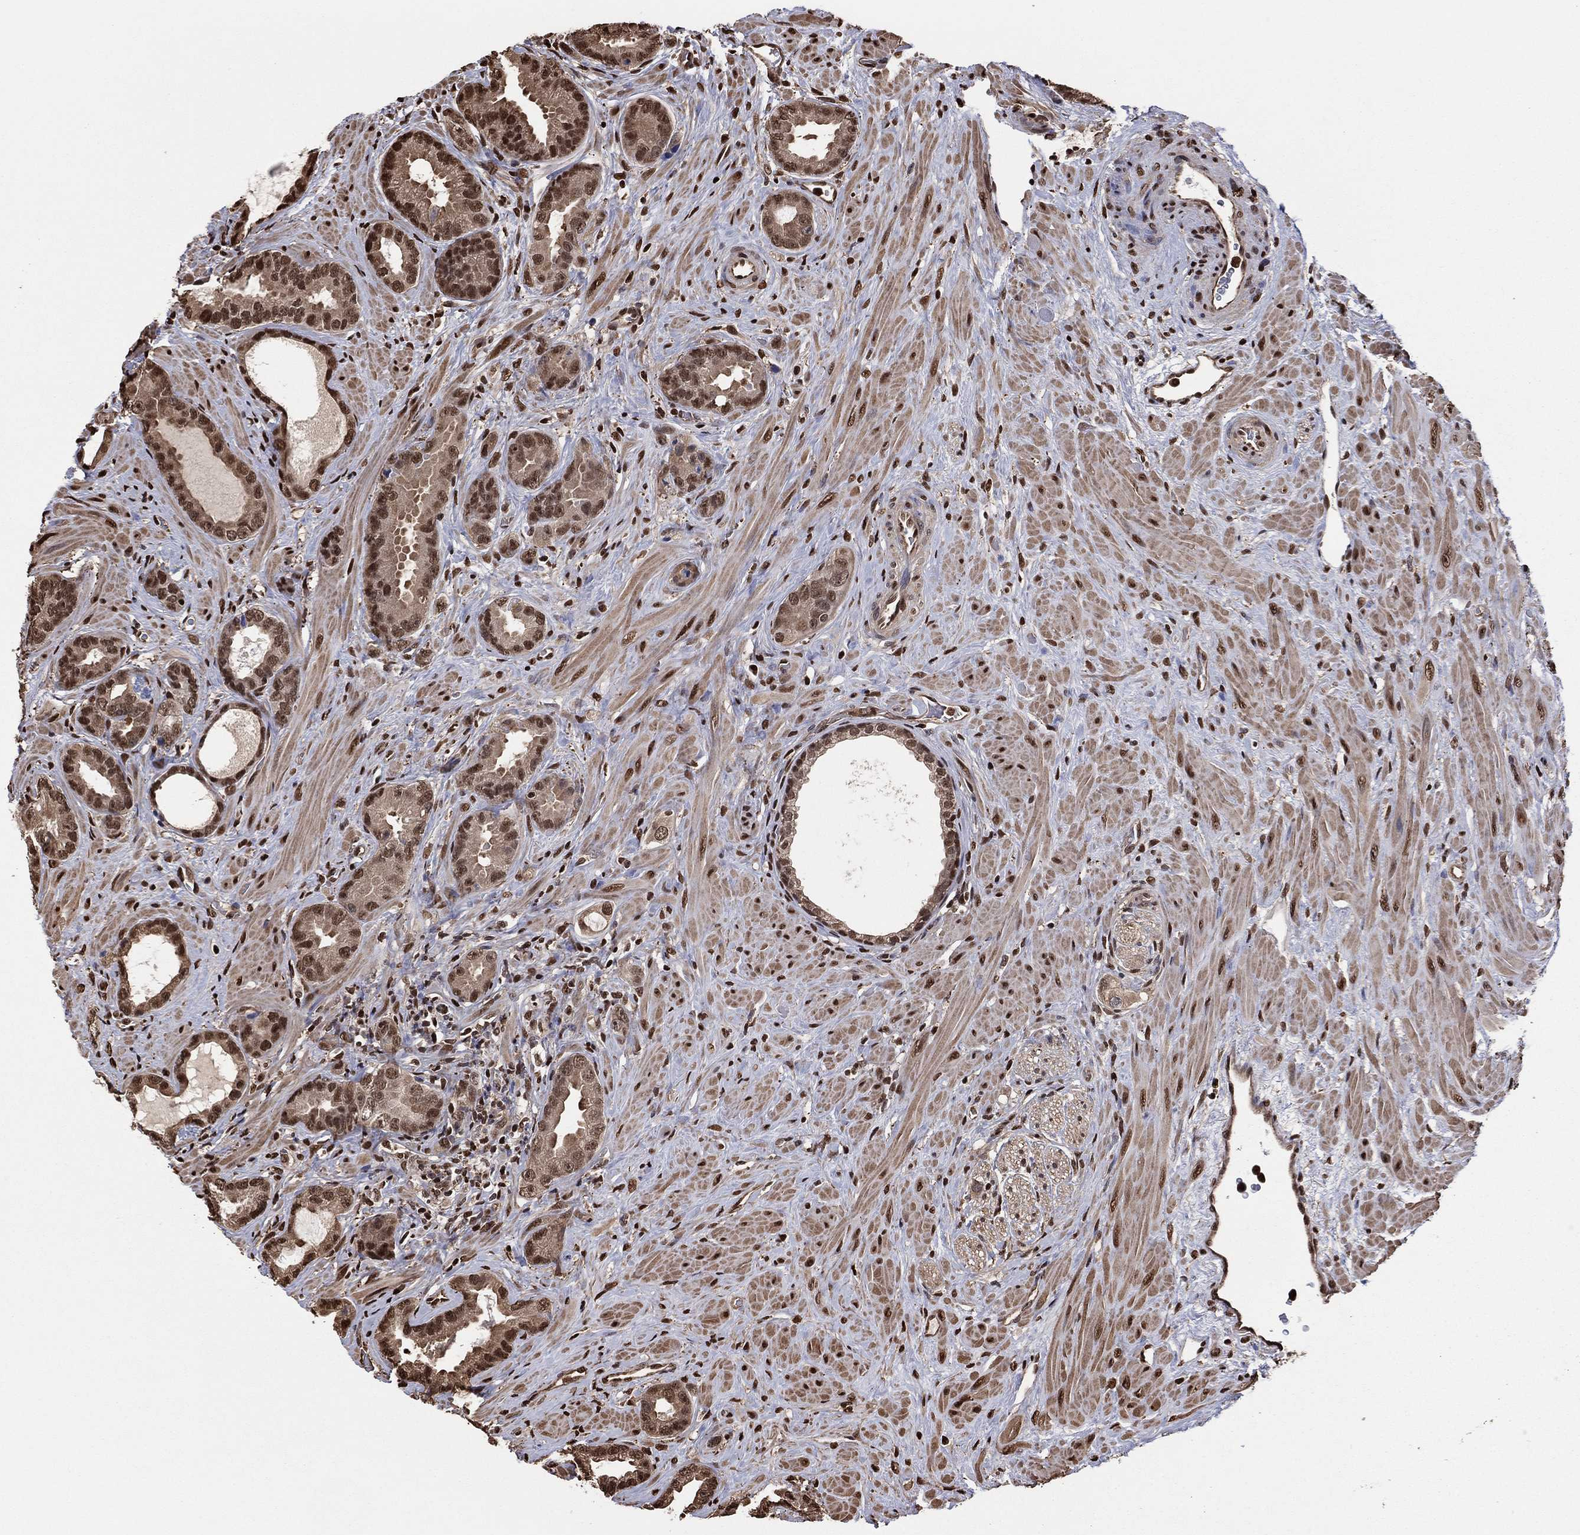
{"staining": {"intensity": "strong", "quantity": "25%-75%", "location": "nuclear"}, "tissue": "prostate cancer", "cell_type": "Tumor cells", "image_type": "cancer", "snomed": [{"axis": "morphology", "description": "Adenocarcinoma, Low grade"}, {"axis": "topography", "description": "Prostate"}], "caption": "Strong nuclear protein positivity is appreciated in approximately 25%-75% of tumor cells in prostate low-grade adenocarcinoma.", "gene": "GAPDH", "patient": {"sex": "male", "age": 68}}